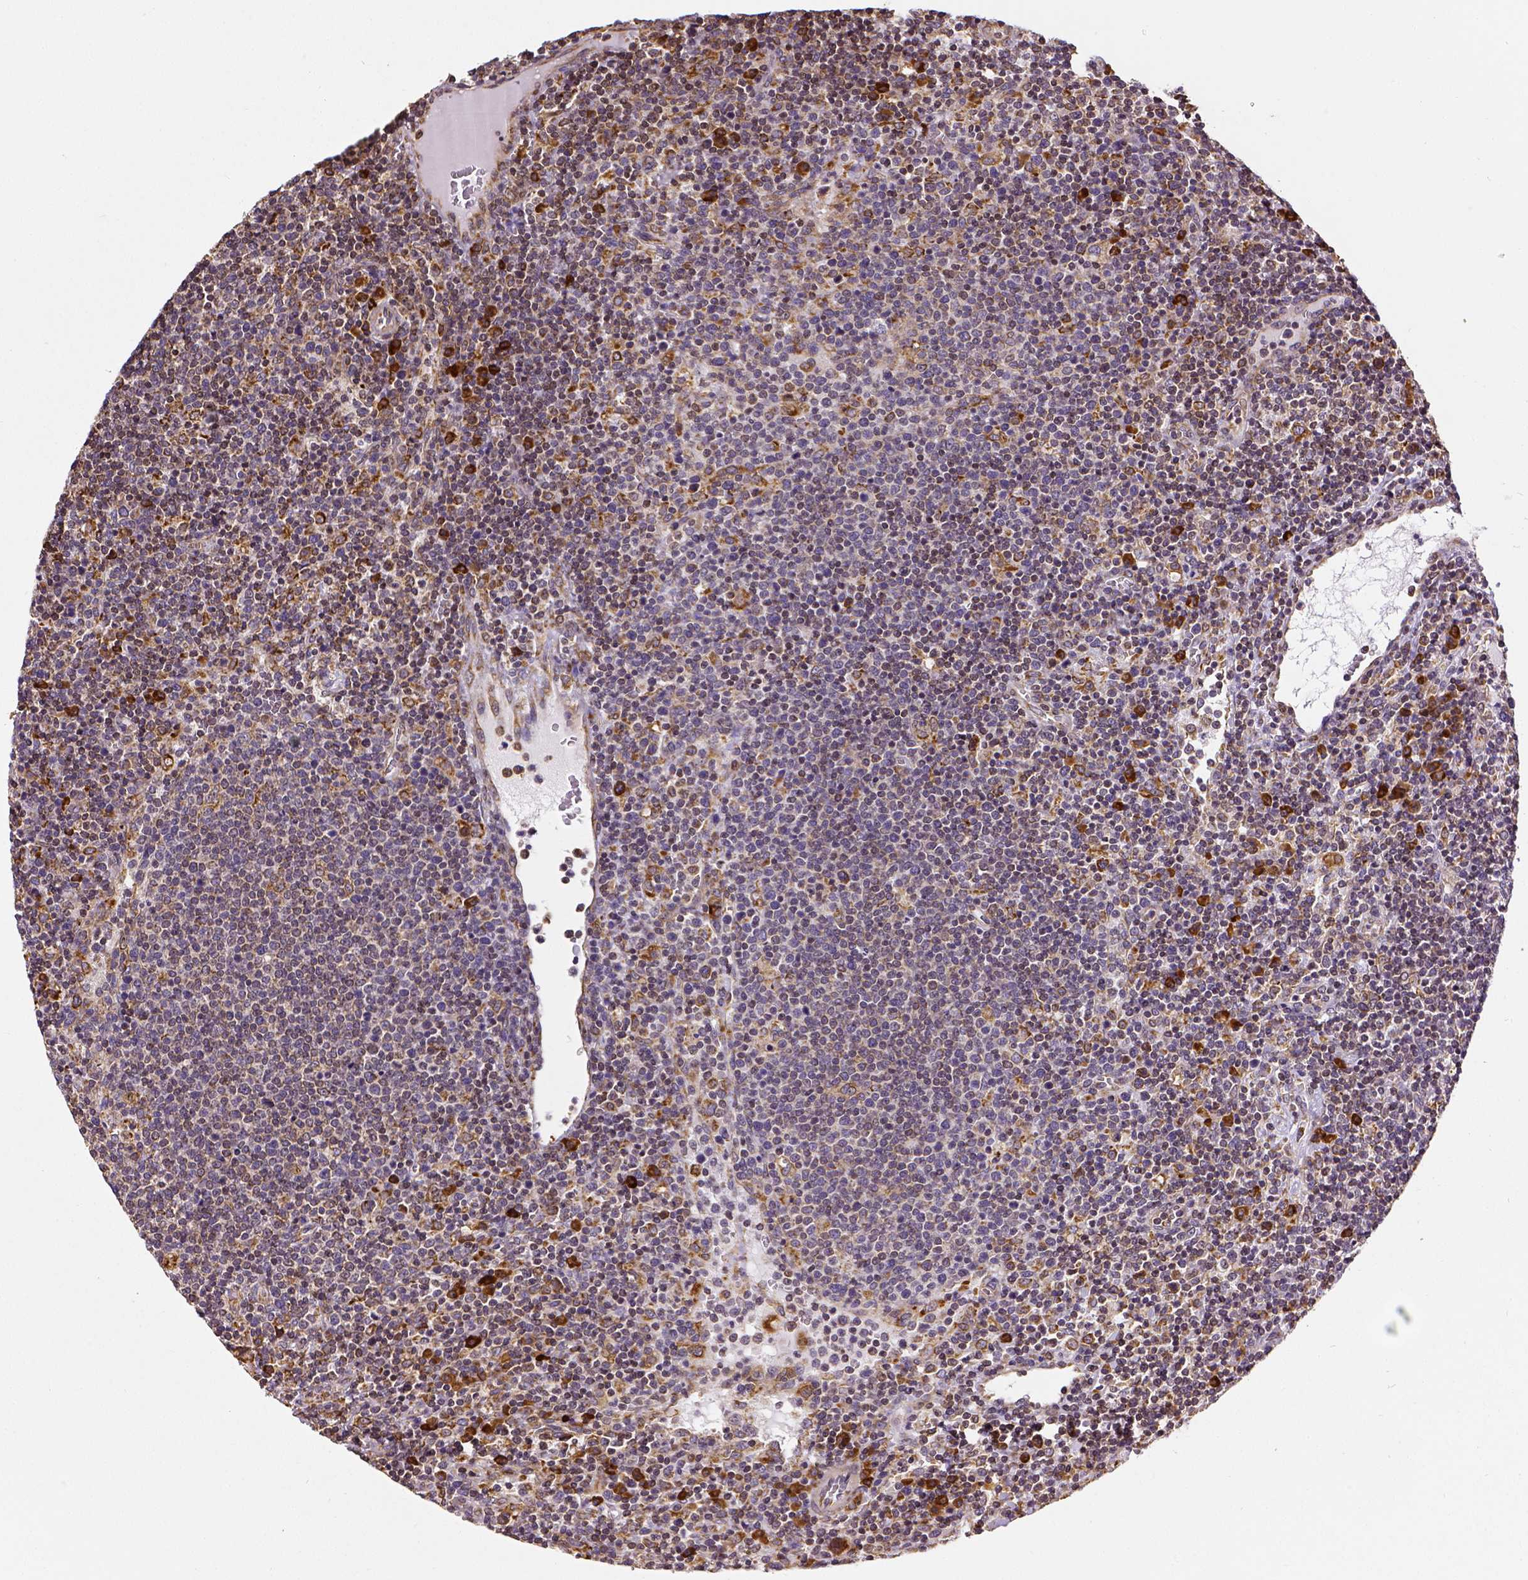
{"staining": {"intensity": "moderate", "quantity": "25%-75%", "location": "cytoplasmic/membranous"}, "tissue": "lymphoma", "cell_type": "Tumor cells", "image_type": "cancer", "snomed": [{"axis": "morphology", "description": "Malignant lymphoma, non-Hodgkin's type, High grade"}, {"axis": "topography", "description": "Lymph node"}], "caption": "Immunohistochemical staining of malignant lymphoma, non-Hodgkin's type (high-grade) exhibits medium levels of moderate cytoplasmic/membranous staining in about 25%-75% of tumor cells. The protein is shown in brown color, while the nuclei are stained blue.", "gene": "MTDH", "patient": {"sex": "male", "age": 61}}